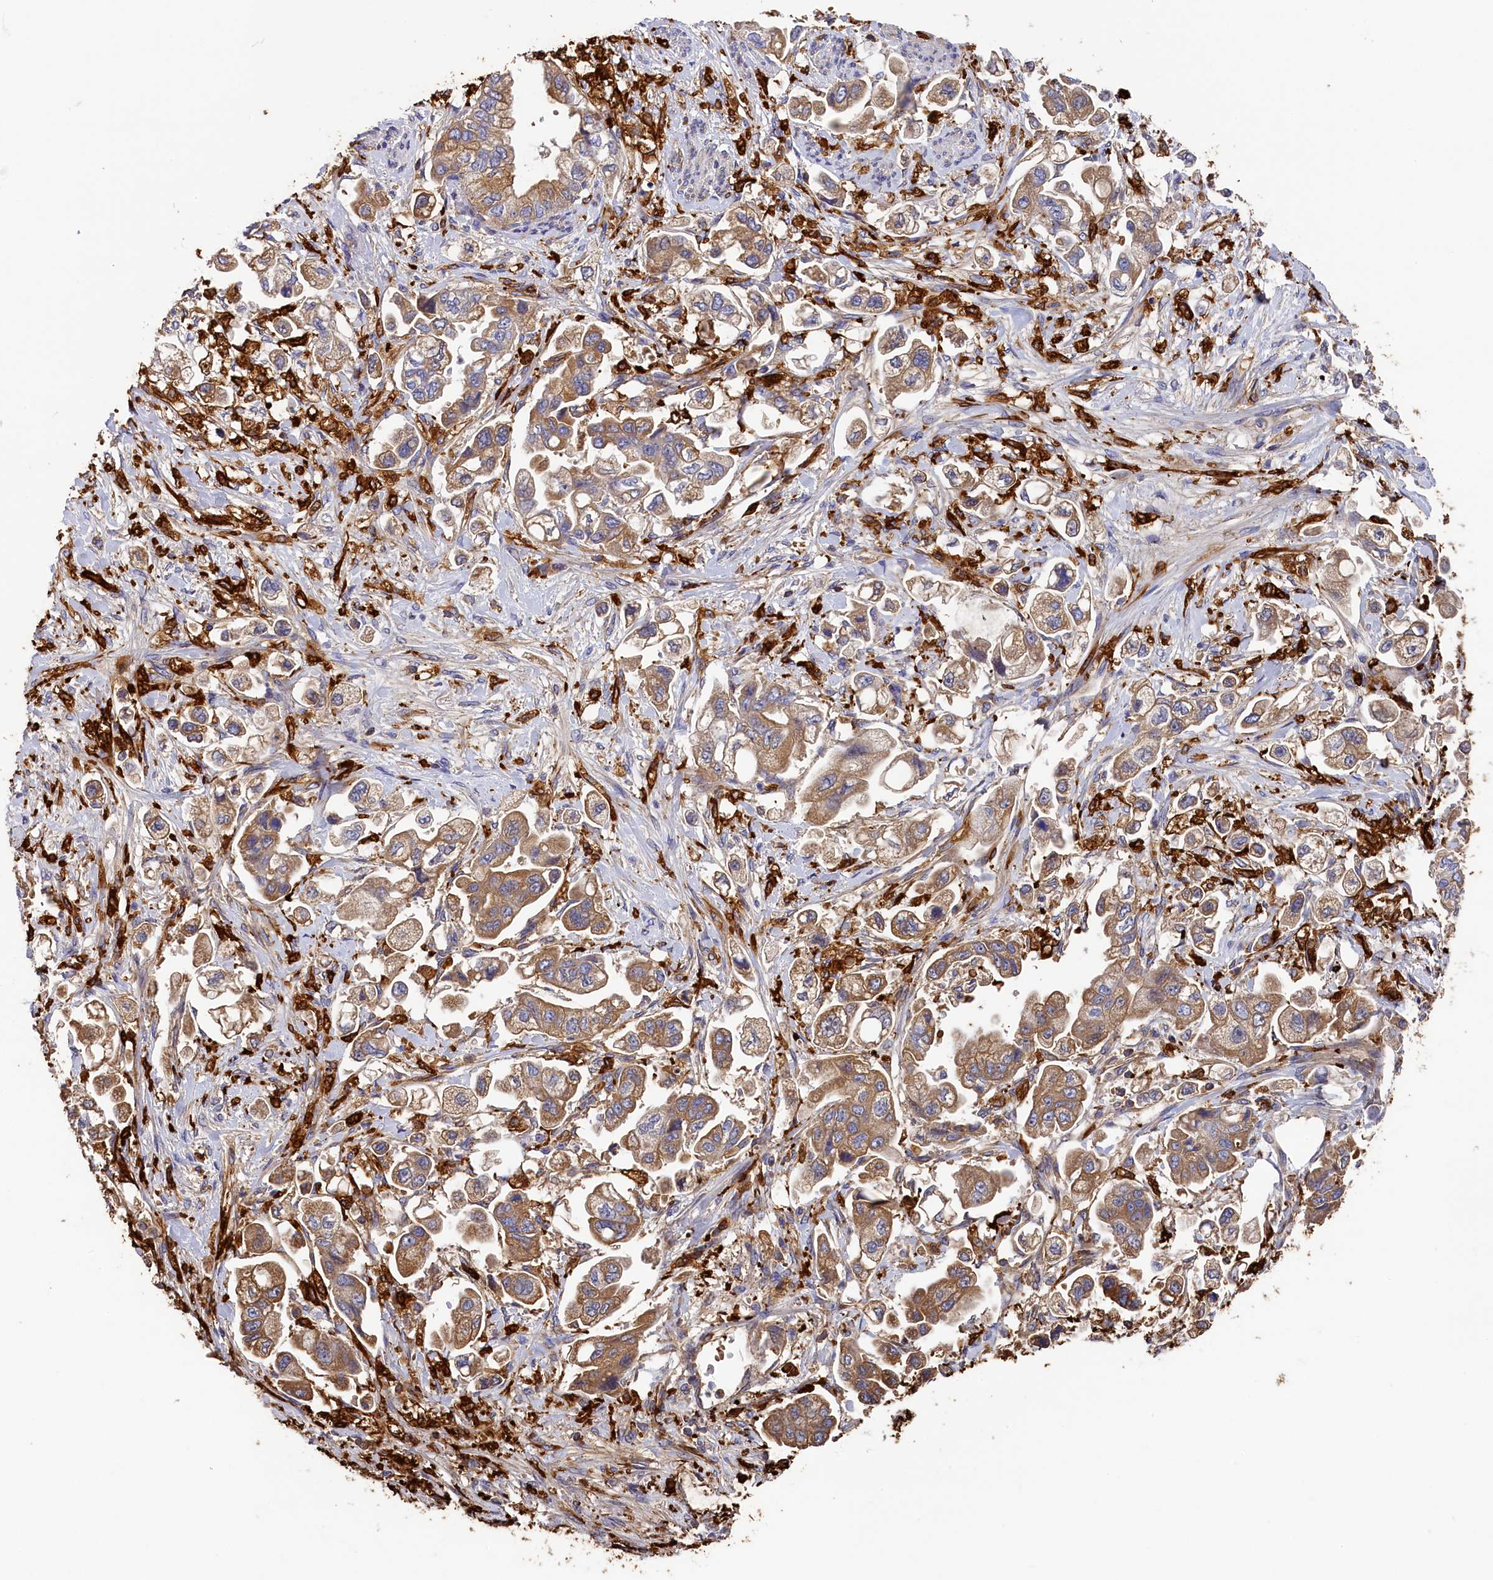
{"staining": {"intensity": "moderate", "quantity": ">75%", "location": "cytoplasmic/membranous"}, "tissue": "stomach cancer", "cell_type": "Tumor cells", "image_type": "cancer", "snomed": [{"axis": "morphology", "description": "Adenocarcinoma, NOS"}, {"axis": "topography", "description": "Stomach"}], "caption": "Immunohistochemistry (IHC) image of neoplastic tissue: human adenocarcinoma (stomach) stained using immunohistochemistry (IHC) shows medium levels of moderate protein expression localized specifically in the cytoplasmic/membranous of tumor cells, appearing as a cytoplasmic/membranous brown color.", "gene": "SEC31B", "patient": {"sex": "male", "age": 62}}